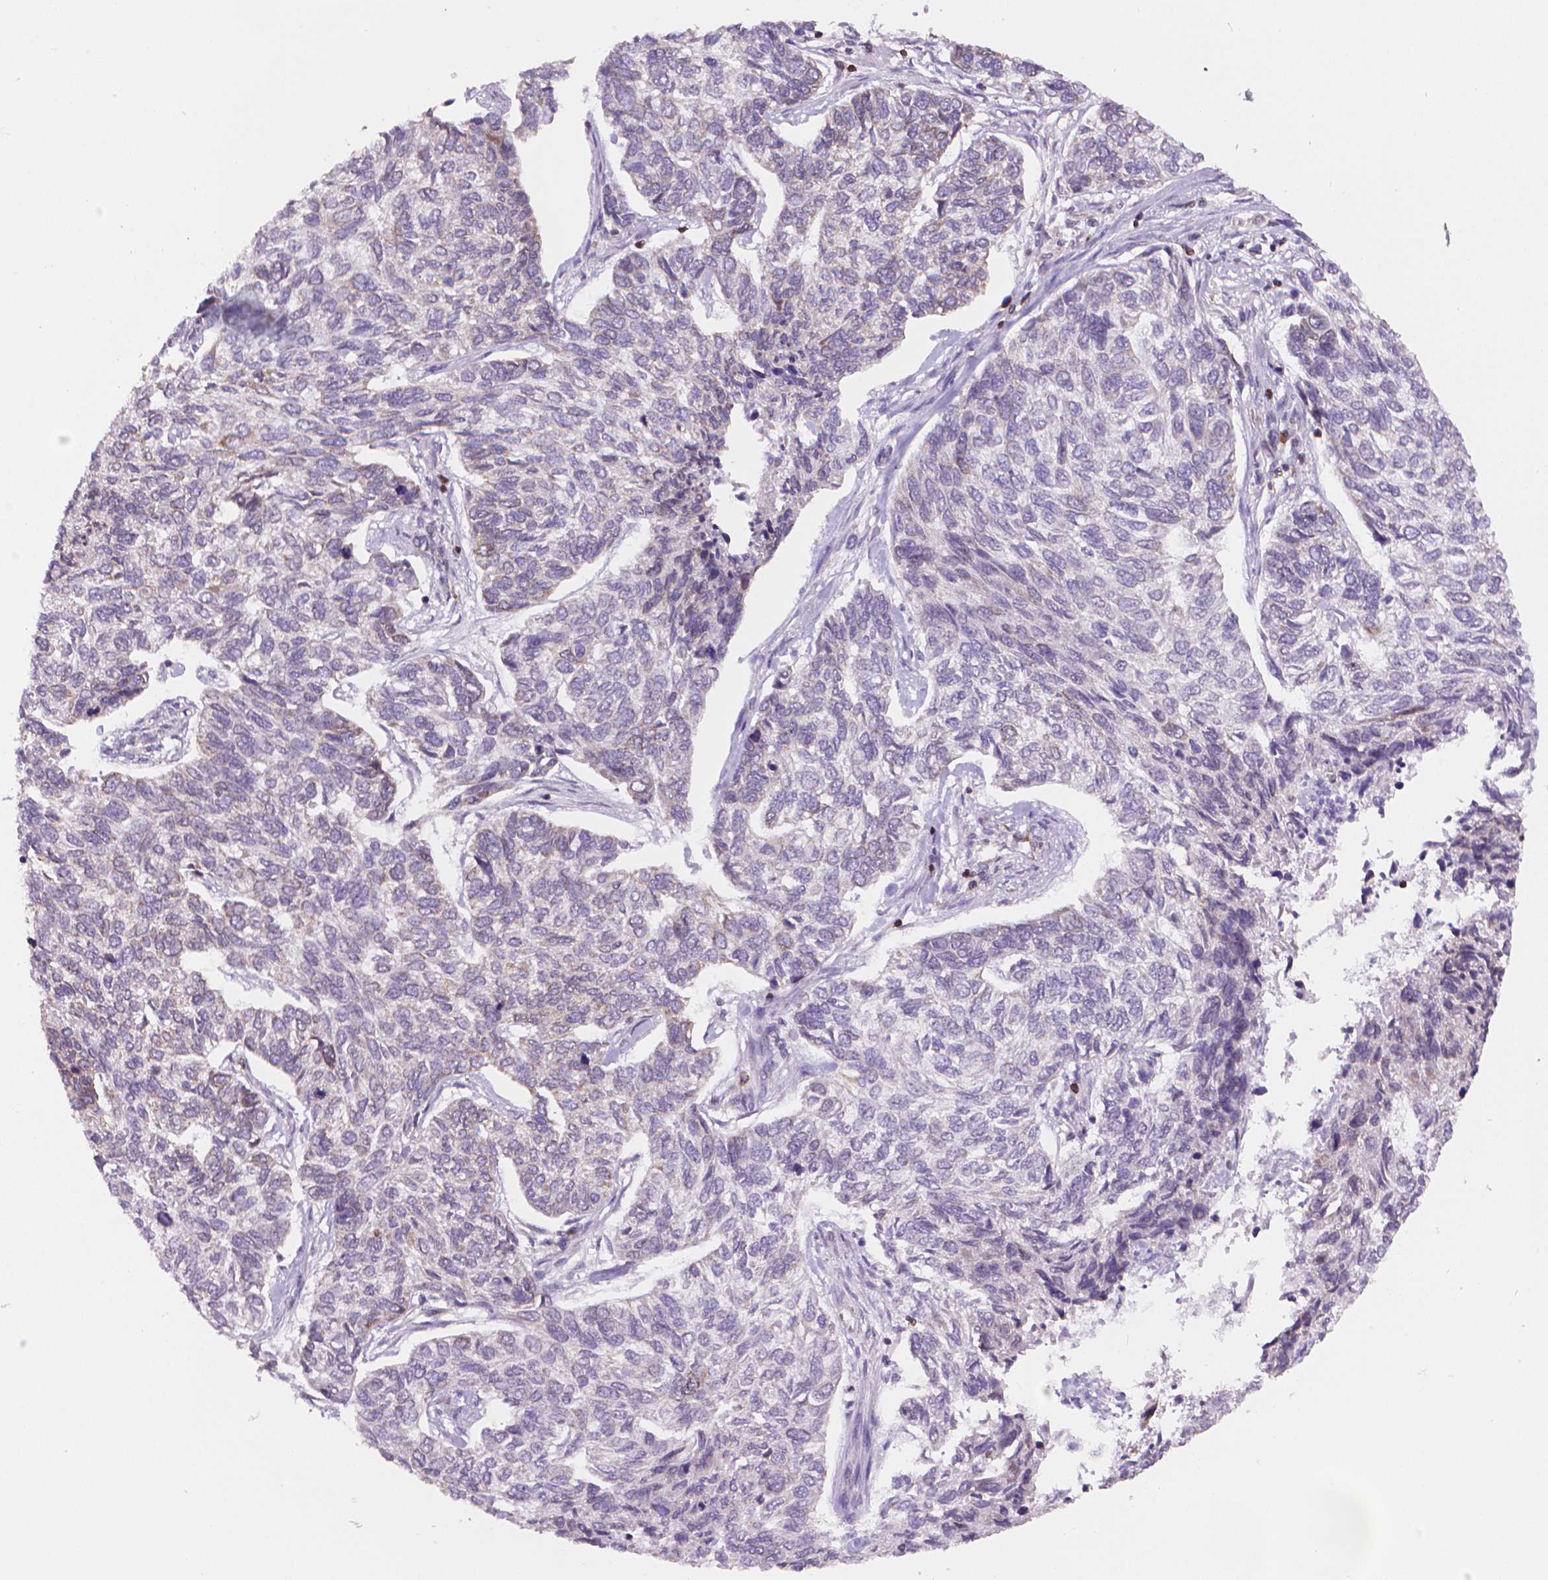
{"staining": {"intensity": "negative", "quantity": "none", "location": "none"}, "tissue": "skin cancer", "cell_type": "Tumor cells", "image_type": "cancer", "snomed": [{"axis": "morphology", "description": "Basal cell carcinoma"}, {"axis": "topography", "description": "Skin"}], "caption": "The photomicrograph reveals no staining of tumor cells in skin basal cell carcinoma.", "gene": "BCL2", "patient": {"sex": "female", "age": 65}}